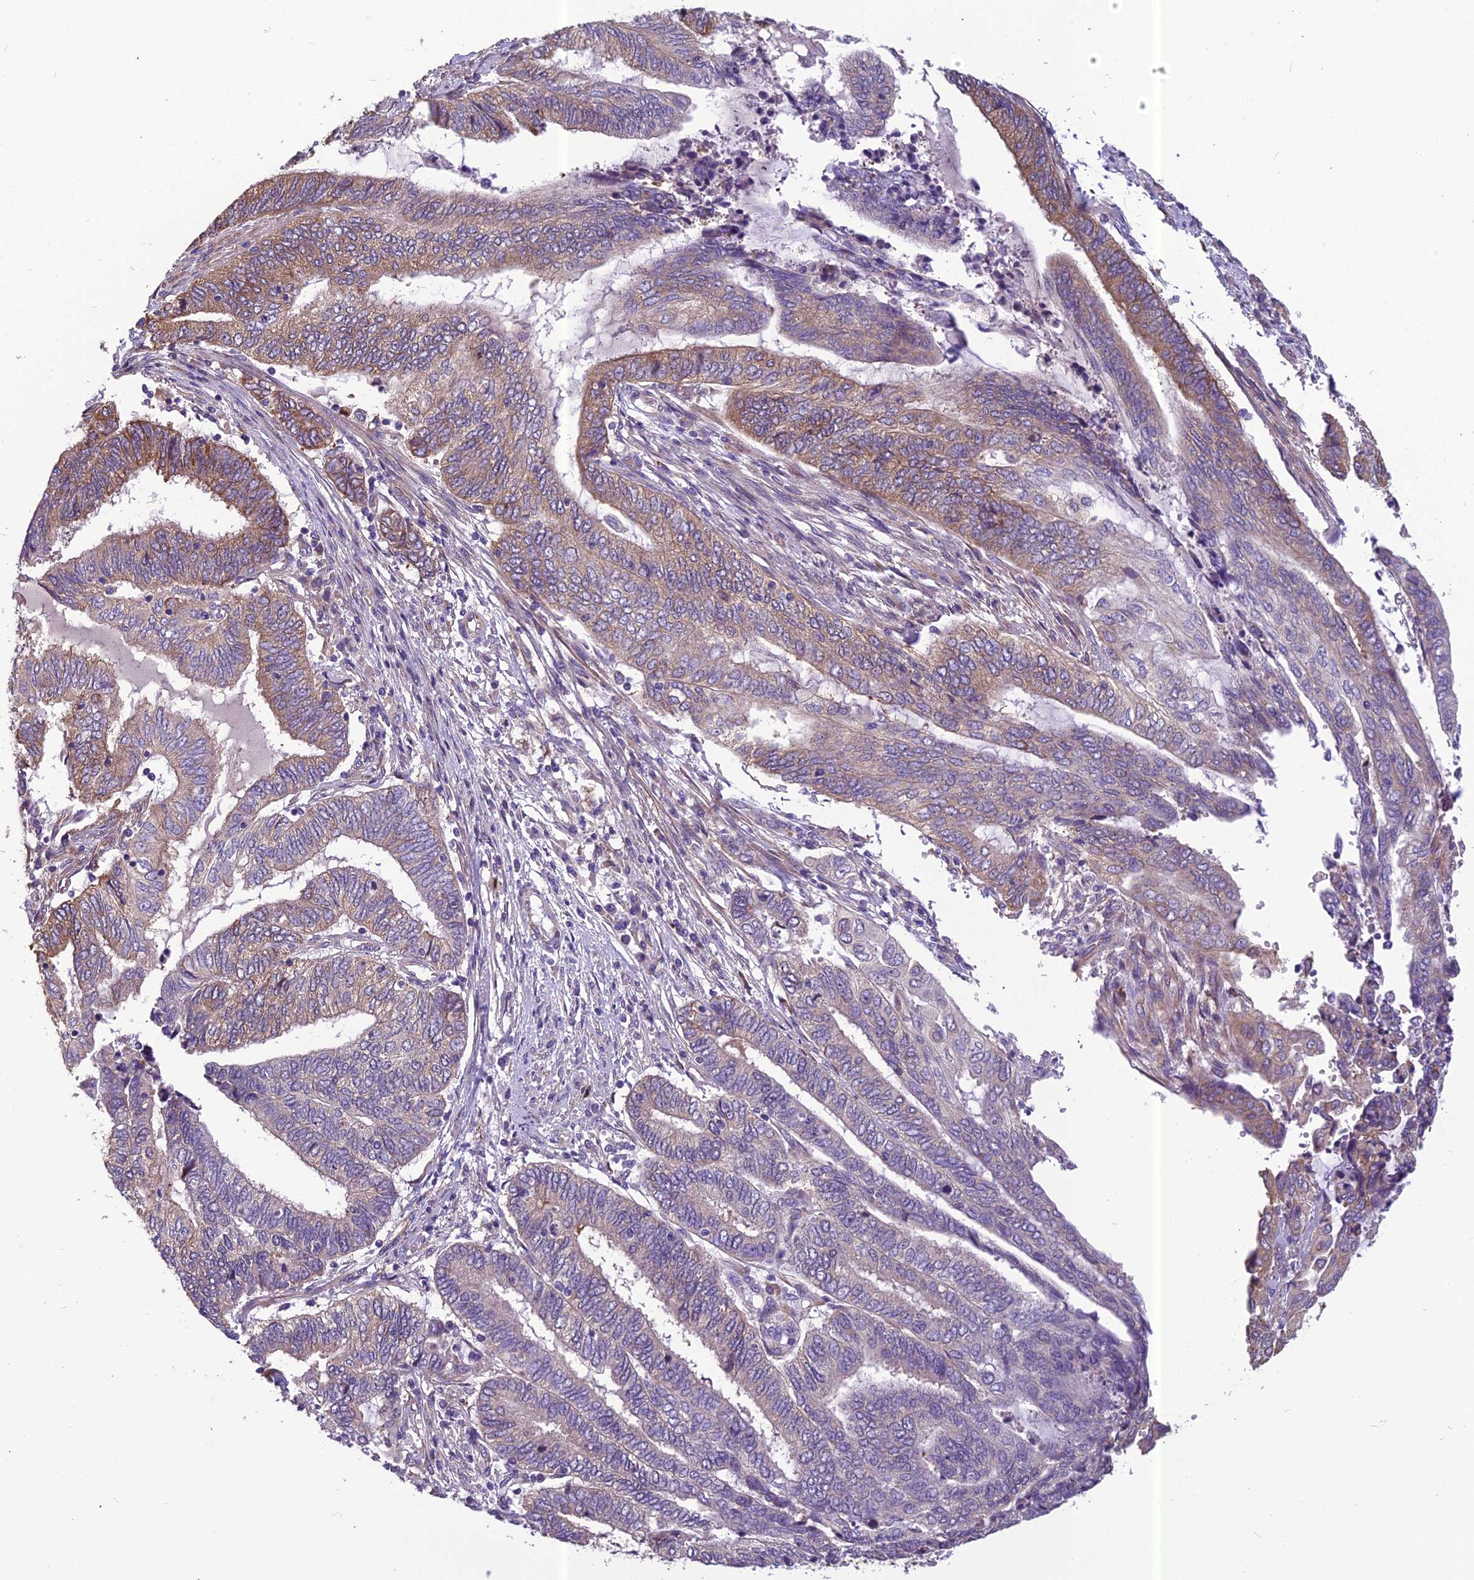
{"staining": {"intensity": "moderate", "quantity": "25%-75%", "location": "cytoplasmic/membranous"}, "tissue": "endometrial cancer", "cell_type": "Tumor cells", "image_type": "cancer", "snomed": [{"axis": "morphology", "description": "Adenocarcinoma, NOS"}, {"axis": "topography", "description": "Uterus"}, {"axis": "topography", "description": "Endometrium"}], "caption": "This histopathology image exhibits adenocarcinoma (endometrial) stained with IHC to label a protein in brown. The cytoplasmic/membranous of tumor cells show moderate positivity for the protein. Nuclei are counter-stained blue.", "gene": "SPDL1", "patient": {"sex": "female", "age": 70}}